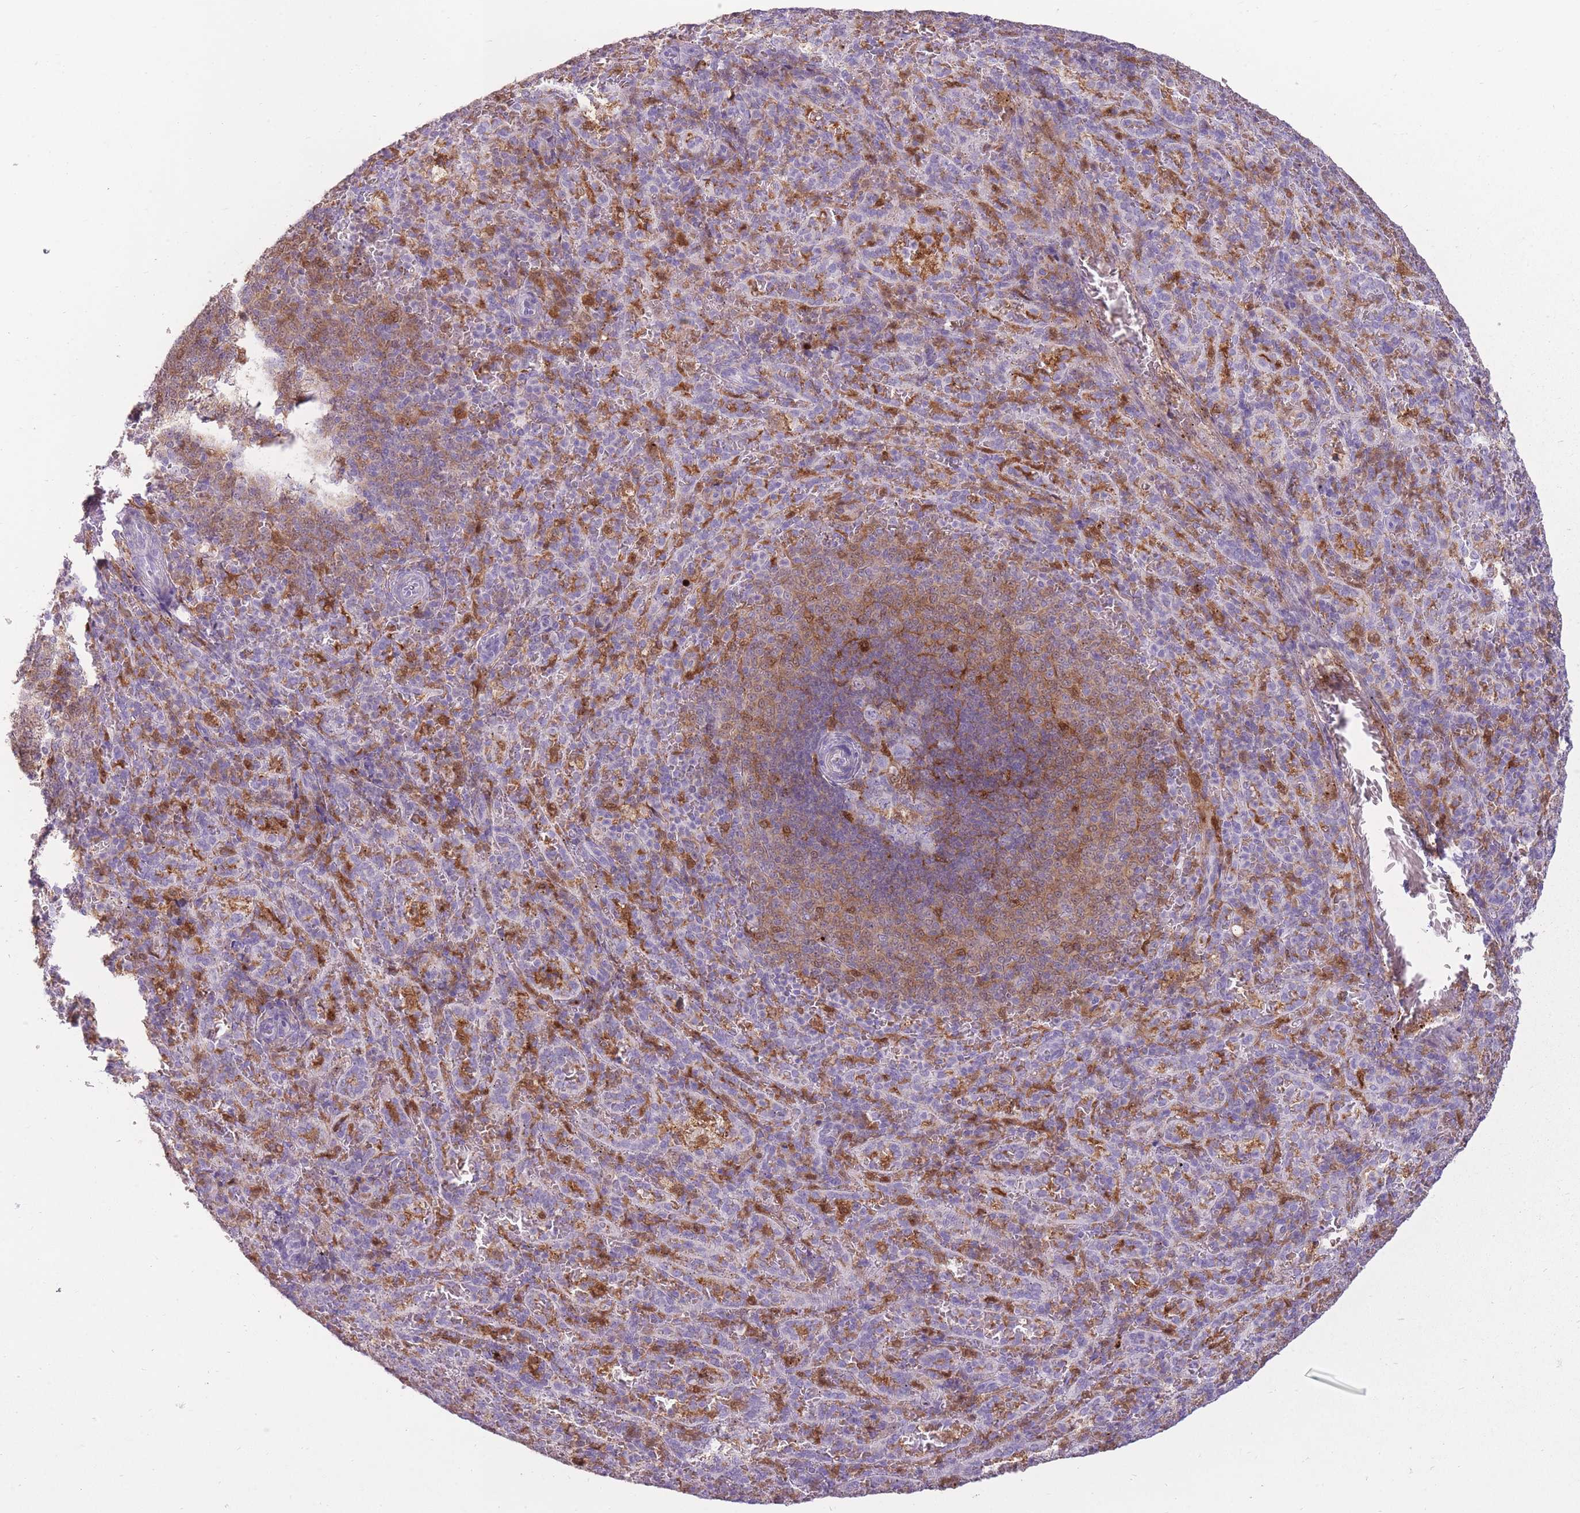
{"staining": {"intensity": "negative", "quantity": "none", "location": "none"}, "tissue": "spleen", "cell_type": "Cells in red pulp", "image_type": "normal", "snomed": [{"axis": "morphology", "description": "Normal tissue, NOS"}, {"axis": "topography", "description": "Spleen"}], "caption": "An IHC photomicrograph of normal spleen is shown. There is no staining in cells in red pulp of spleen.", "gene": "LGALS9B", "patient": {"sex": "female", "age": 21}}